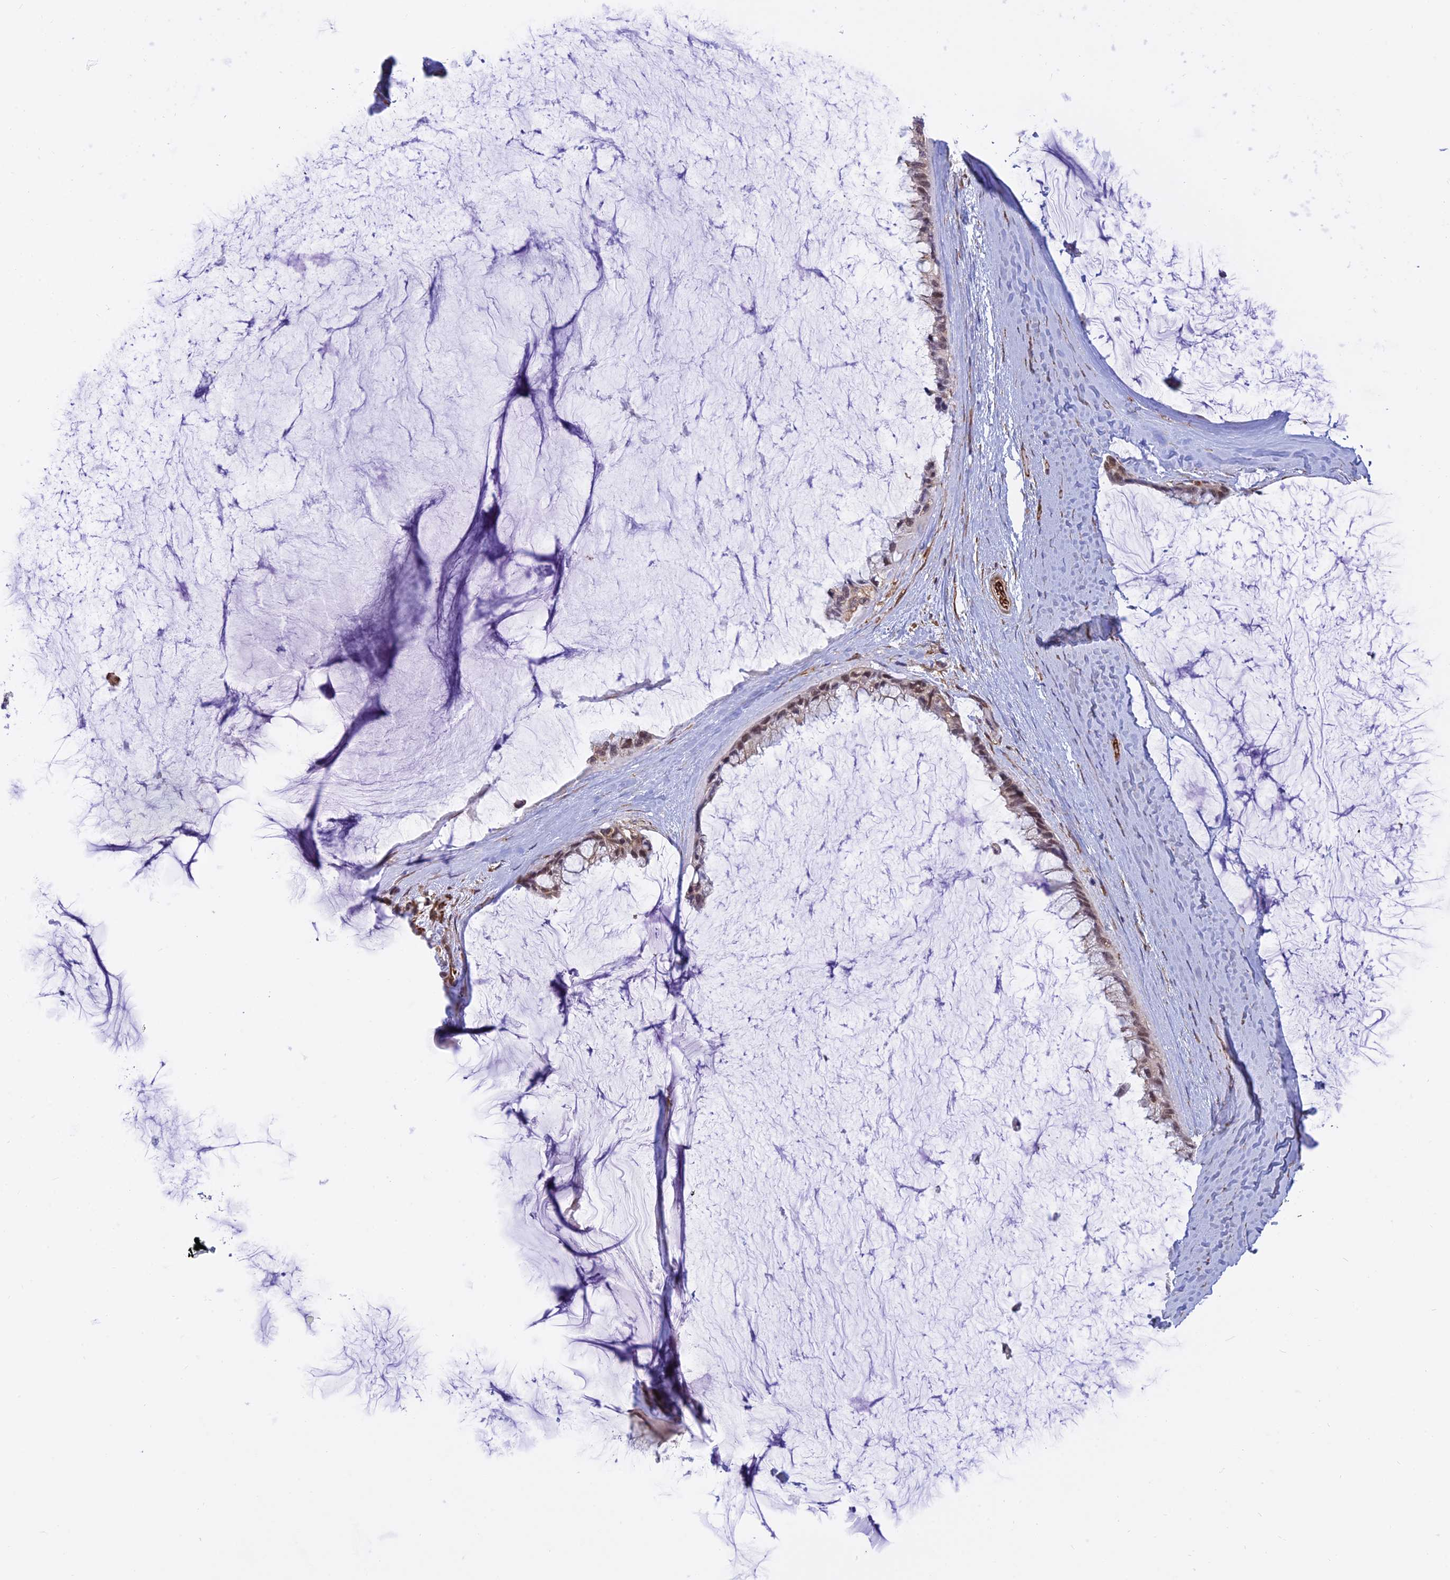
{"staining": {"intensity": "moderate", "quantity": ">75%", "location": "nuclear"}, "tissue": "ovarian cancer", "cell_type": "Tumor cells", "image_type": "cancer", "snomed": [{"axis": "morphology", "description": "Cystadenocarcinoma, mucinous, NOS"}, {"axis": "topography", "description": "Ovary"}], "caption": "An IHC photomicrograph of neoplastic tissue is shown. Protein staining in brown labels moderate nuclear positivity in ovarian cancer within tumor cells.", "gene": "PAGR1", "patient": {"sex": "female", "age": 39}}